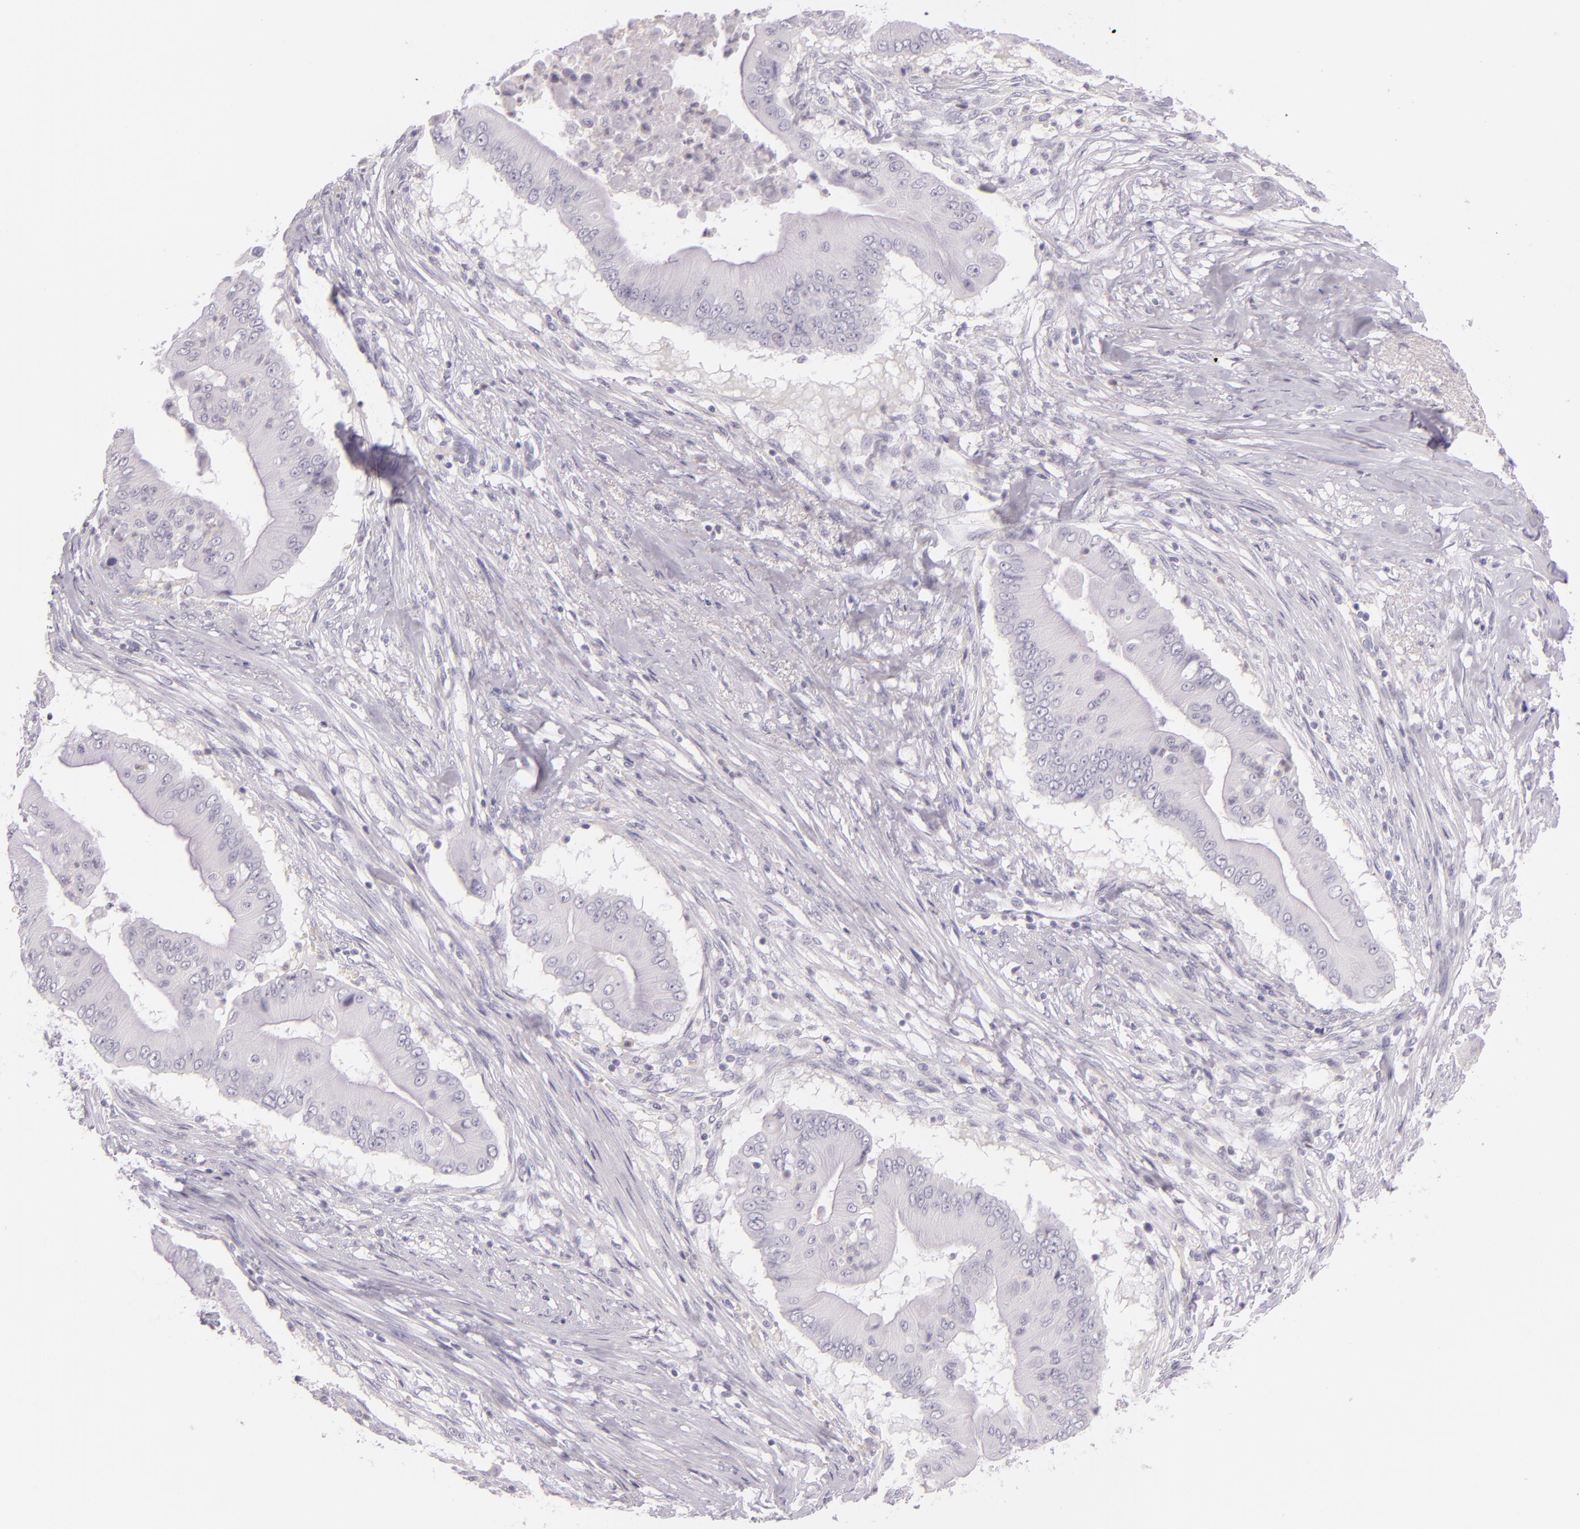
{"staining": {"intensity": "negative", "quantity": "none", "location": "none"}, "tissue": "pancreatic cancer", "cell_type": "Tumor cells", "image_type": "cancer", "snomed": [{"axis": "morphology", "description": "Adenocarcinoma, NOS"}, {"axis": "topography", "description": "Pancreas"}], "caption": "IHC micrograph of neoplastic tissue: adenocarcinoma (pancreatic) stained with DAB (3,3'-diaminobenzidine) shows no significant protein staining in tumor cells. The staining is performed using DAB brown chromogen with nuclei counter-stained in using hematoxylin.", "gene": "CBS", "patient": {"sex": "male", "age": 62}}